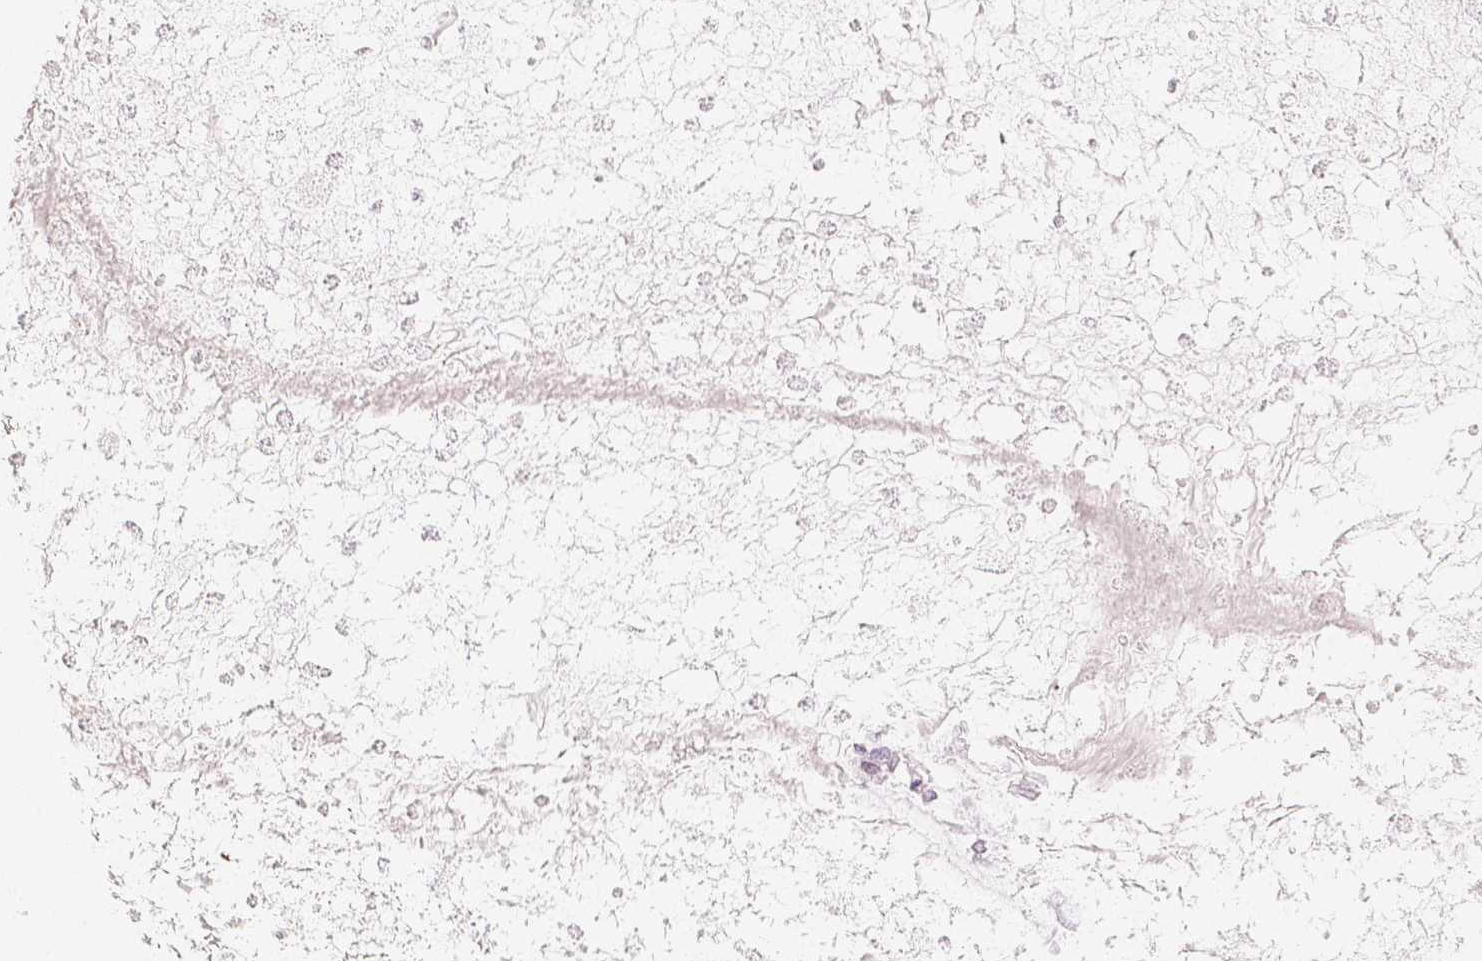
{"staining": {"intensity": "negative", "quantity": "none", "location": "none"}, "tissue": "ovarian cancer", "cell_type": "Tumor cells", "image_type": "cancer", "snomed": [{"axis": "morphology", "description": "Cystadenocarcinoma, mucinous, NOS"}, {"axis": "topography", "description": "Ovary"}], "caption": "Immunohistochemistry (IHC) photomicrograph of neoplastic tissue: human ovarian mucinous cystadenocarcinoma stained with DAB reveals no significant protein staining in tumor cells.", "gene": "KDM5B", "patient": {"sex": "female", "age": 67}}